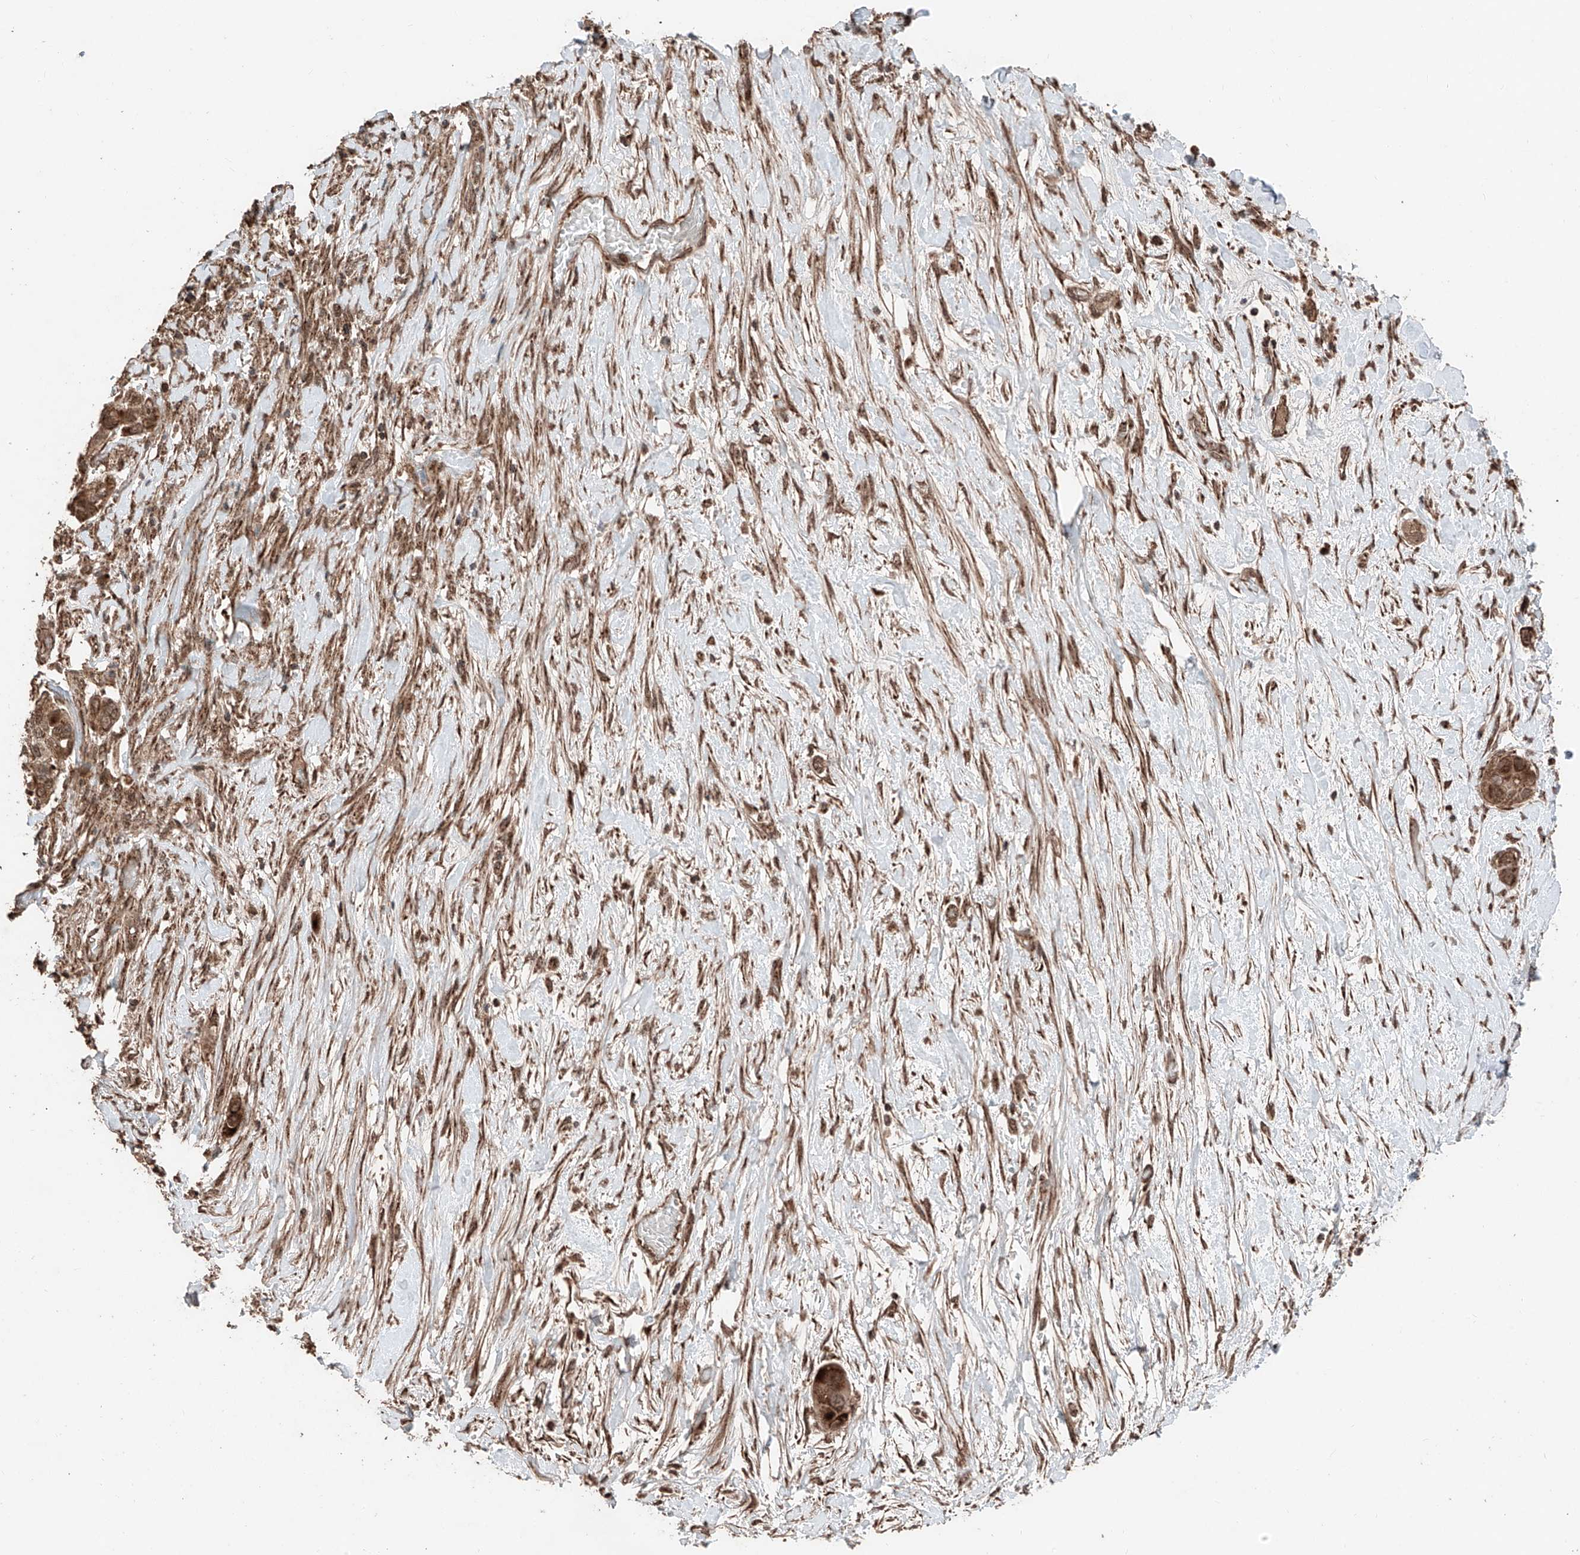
{"staining": {"intensity": "moderate", "quantity": ">75%", "location": "cytoplasmic/membranous,nuclear"}, "tissue": "pancreatic cancer", "cell_type": "Tumor cells", "image_type": "cancer", "snomed": [{"axis": "morphology", "description": "Adenocarcinoma, NOS"}, {"axis": "topography", "description": "Pancreas"}], "caption": "Immunohistochemical staining of pancreatic cancer shows medium levels of moderate cytoplasmic/membranous and nuclear protein expression in approximately >75% of tumor cells. (DAB = brown stain, brightfield microscopy at high magnification).", "gene": "ZSCAN29", "patient": {"sex": "male", "age": 68}}